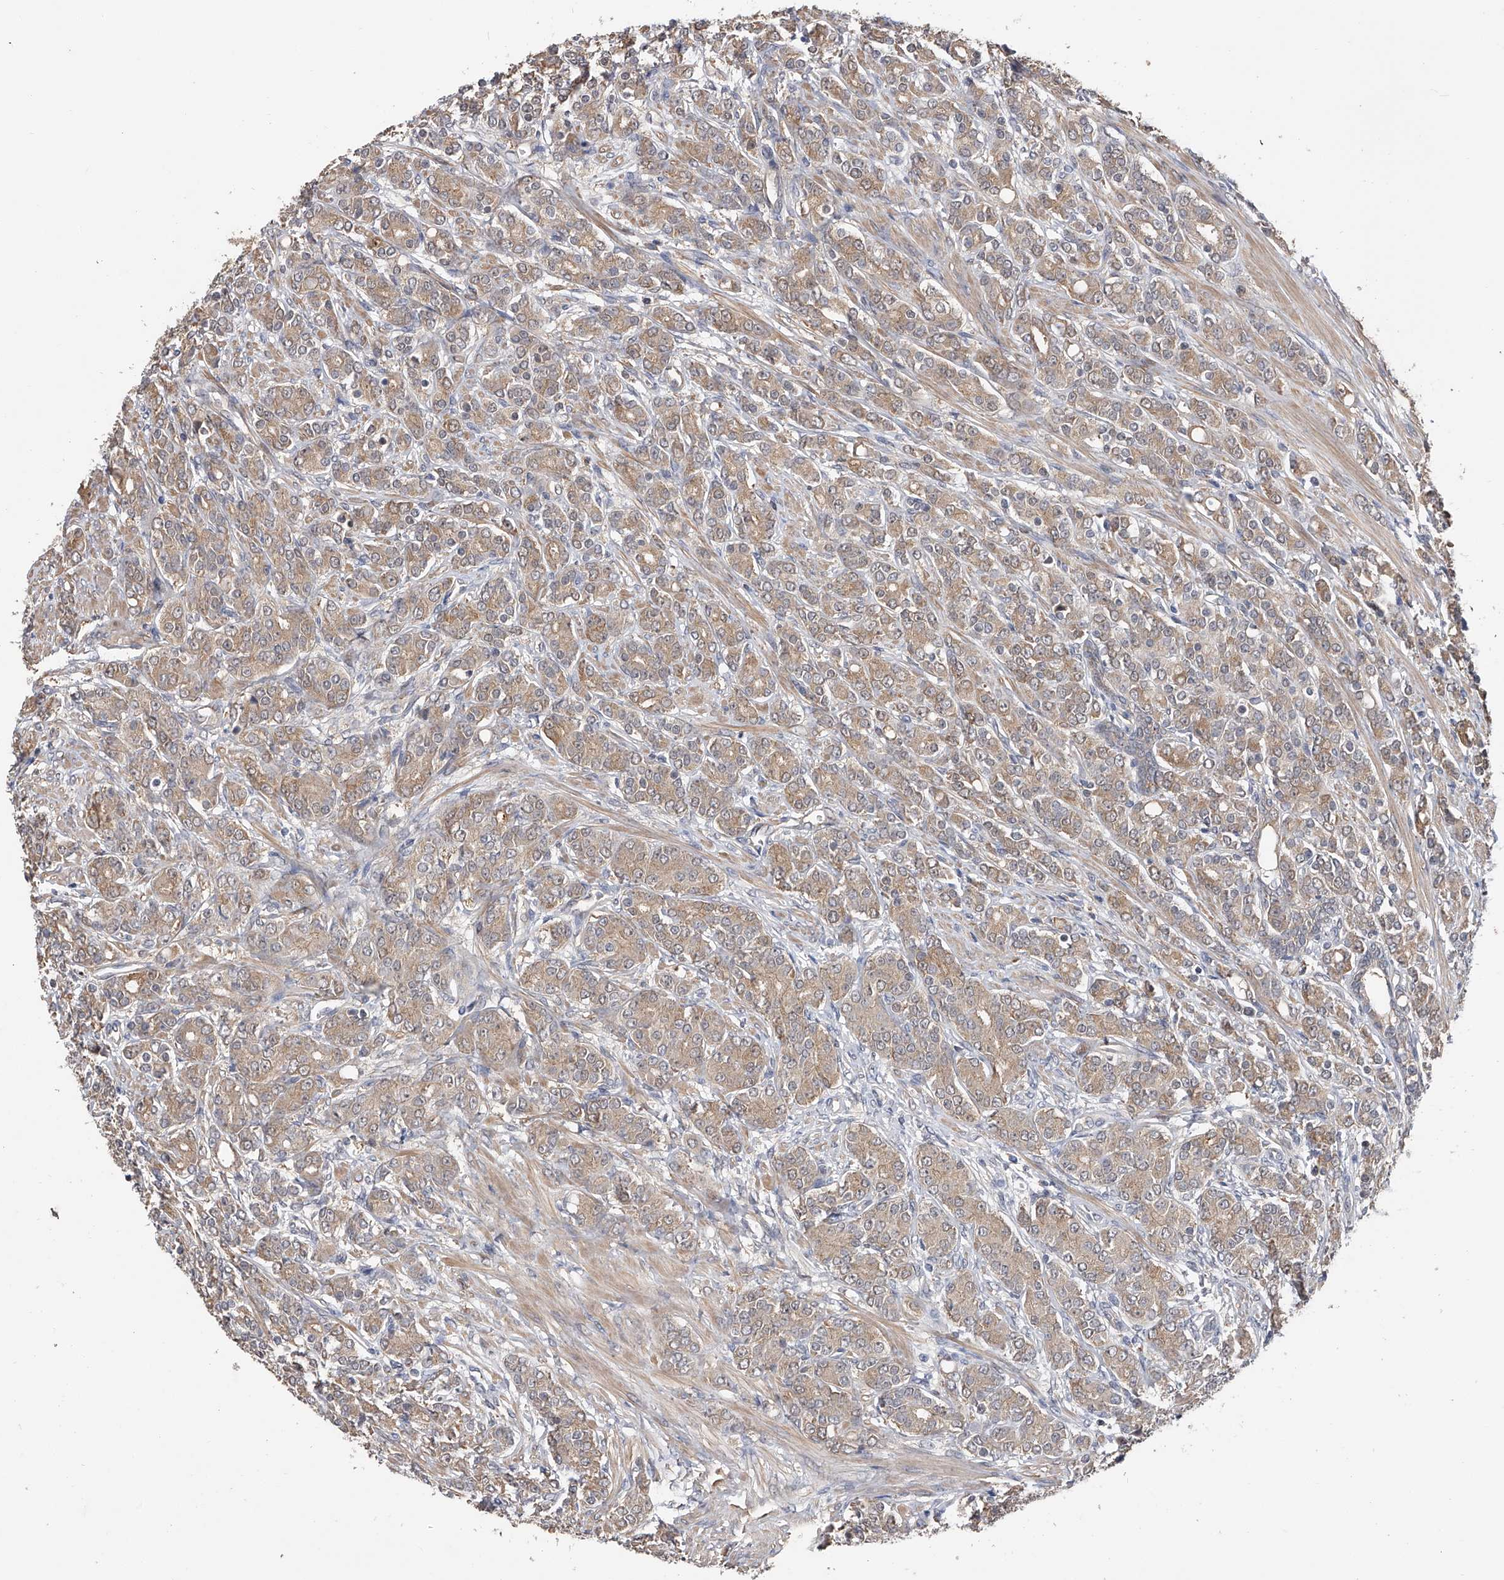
{"staining": {"intensity": "weak", "quantity": "<25%", "location": "cytoplasmic/membranous"}, "tissue": "prostate cancer", "cell_type": "Tumor cells", "image_type": "cancer", "snomed": [{"axis": "morphology", "description": "Adenocarcinoma, High grade"}, {"axis": "topography", "description": "Prostate"}], "caption": "There is no significant expression in tumor cells of high-grade adenocarcinoma (prostate).", "gene": "CFAP298", "patient": {"sex": "male", "age": 62}}